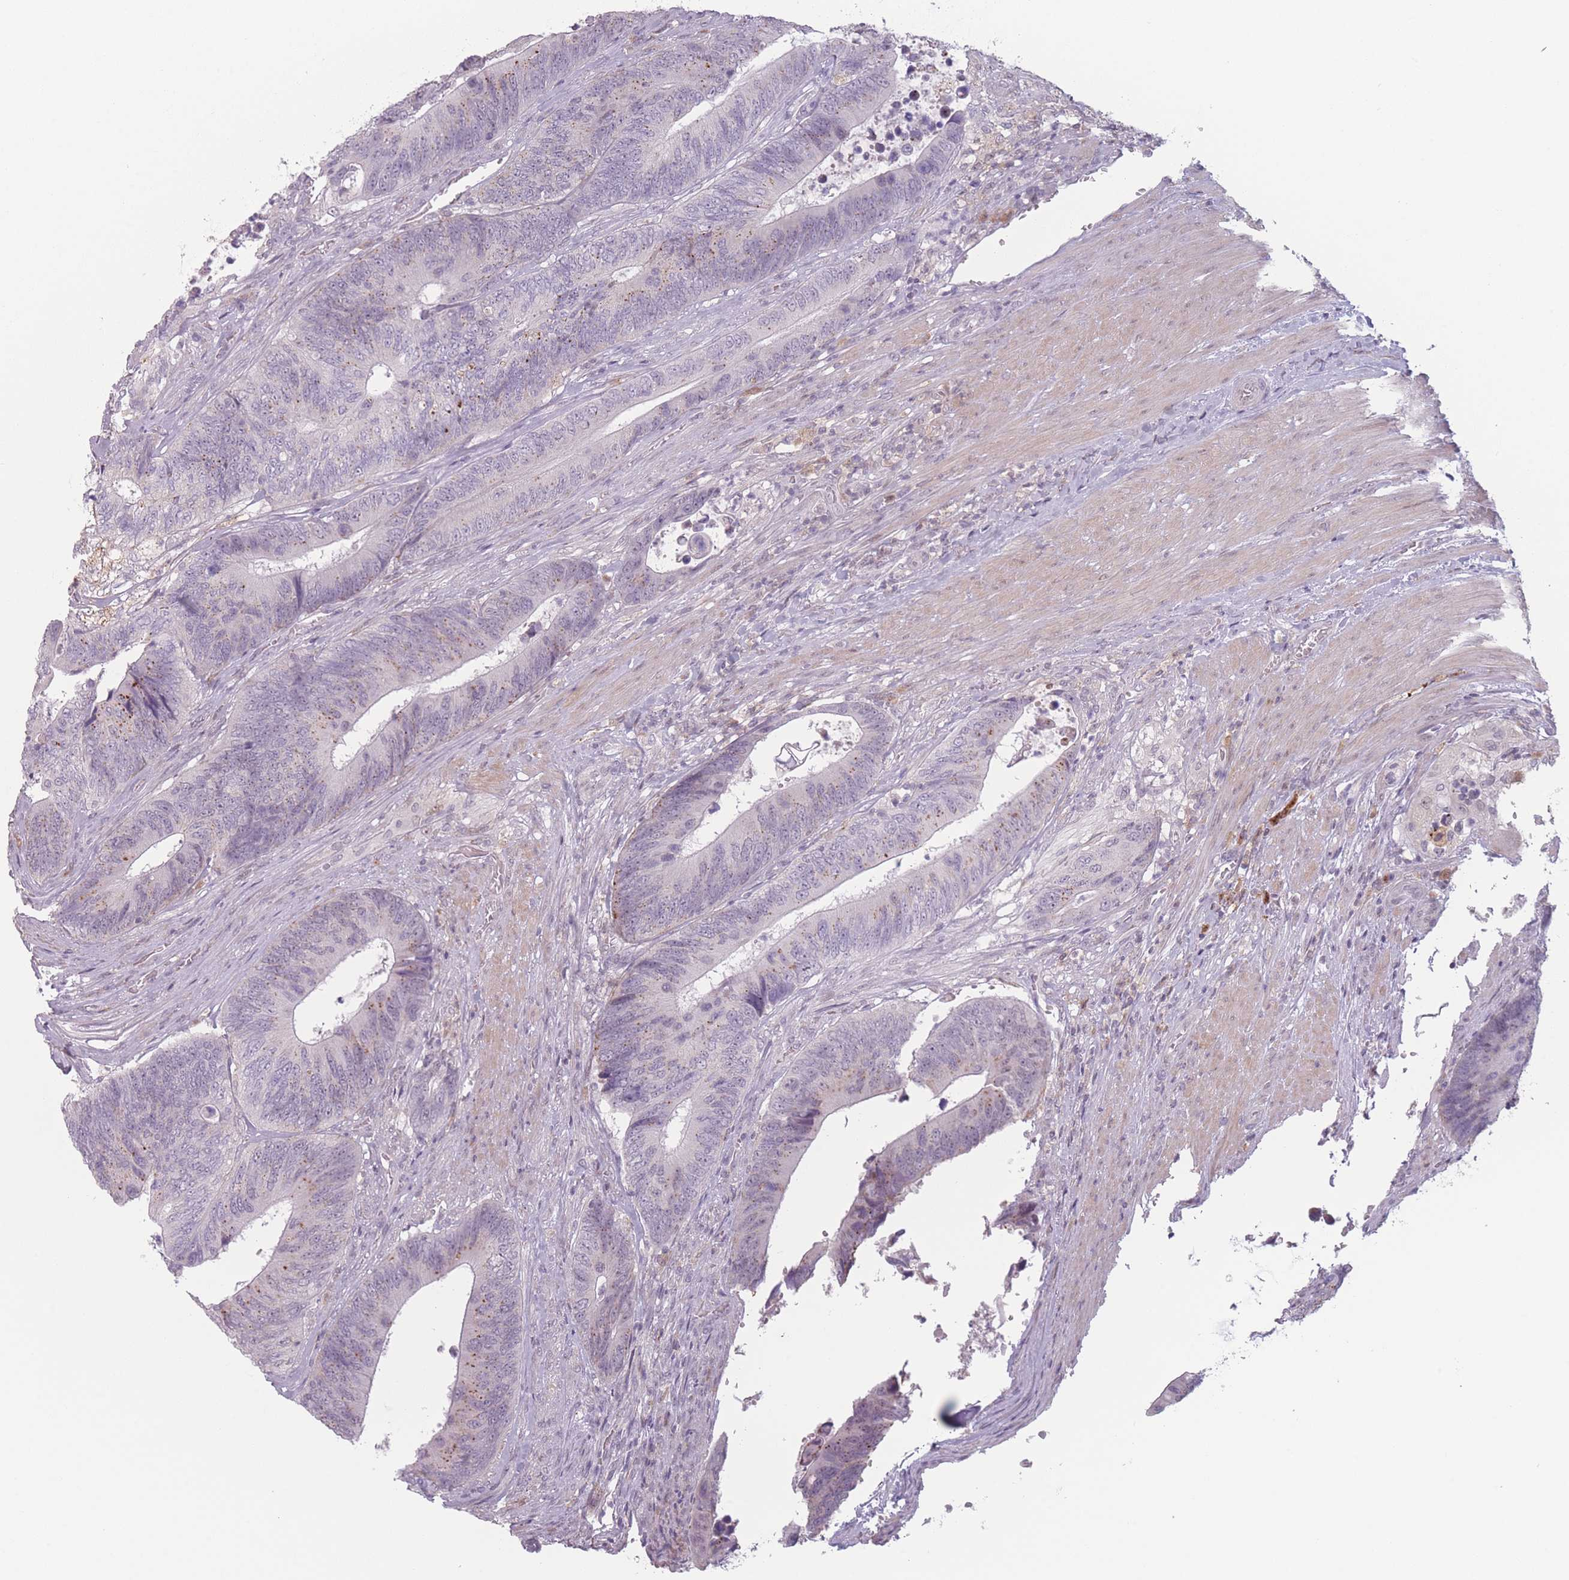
{"staining": {"intensity": "weak", "quantity": "<25%", "location": "cytoplasmic/membranous"}, "tissue": "colorectal cancer", "cell_type": "Tumor cells", "image_type": "cancer", "snomed": [{"axis": "morphology", "description": "Adenocarcinoma, NOS"}, {"axis": "topography", "description": "Colon"}], "caption": "Tumor cells are negative for brown protein staining in colorectal cancer (adenocarcinoma).", "gene": "OR10C1", "patient": {"sex": "male", "age": 87}}